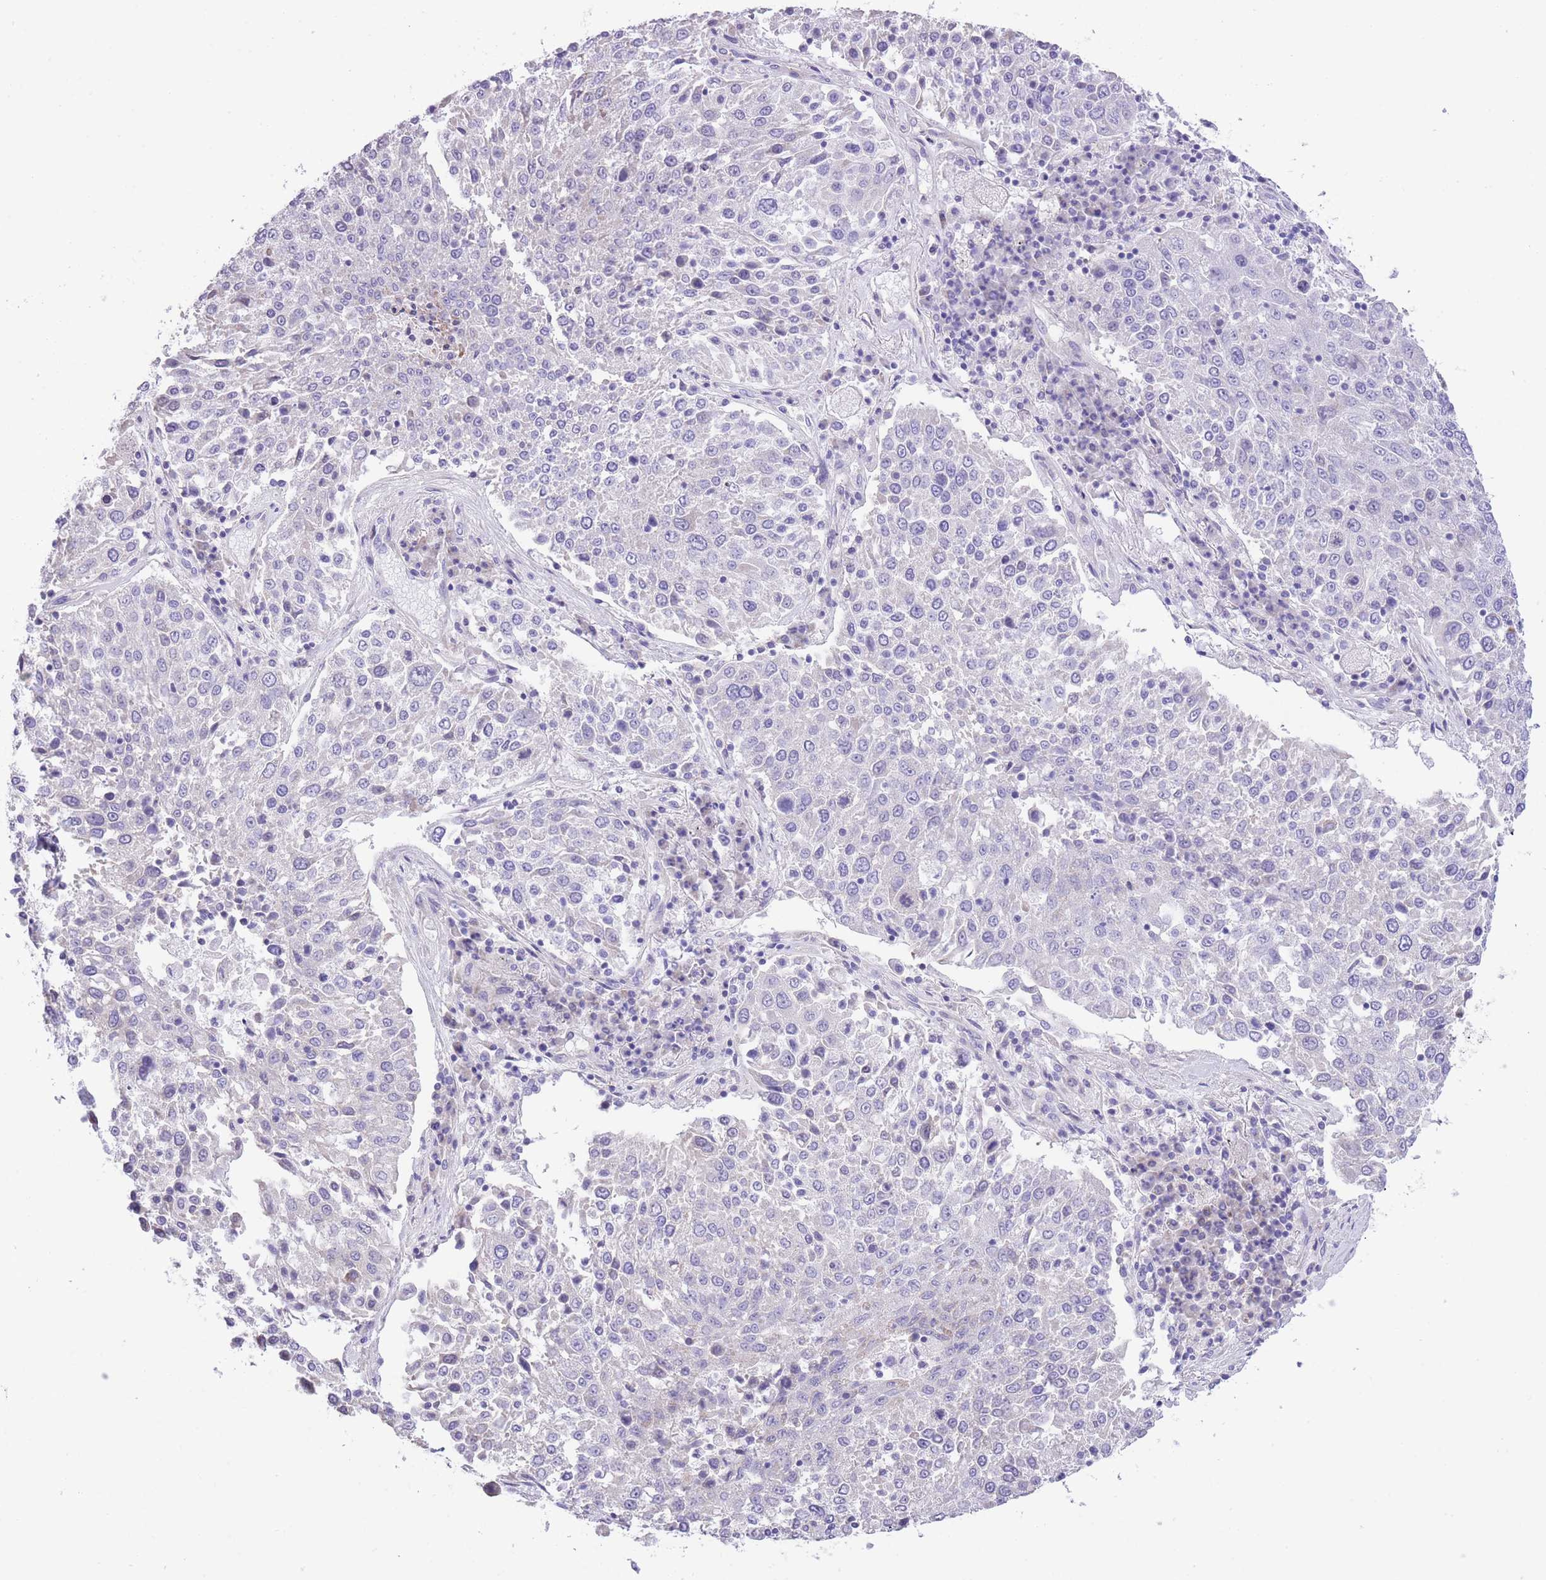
{"staining": {"intensity": "negative", "quantity": "none", "location": "none"}, "tissue": "lung cancer", "cell_type": "Tumor cells", "image_type": "cancer", "snomed": [{"axis": "morphology", "description": "Squamous cell carcinoma, NOS"}, {"axis": "topography", "description": "Lung"}], "caption": "Lung squamous cell carcinoma was stained to show a protein in brown. There is no significant staining in tumor cells.", "gene": "RHOU", "patient": {"sex": "male", "age": 65}}